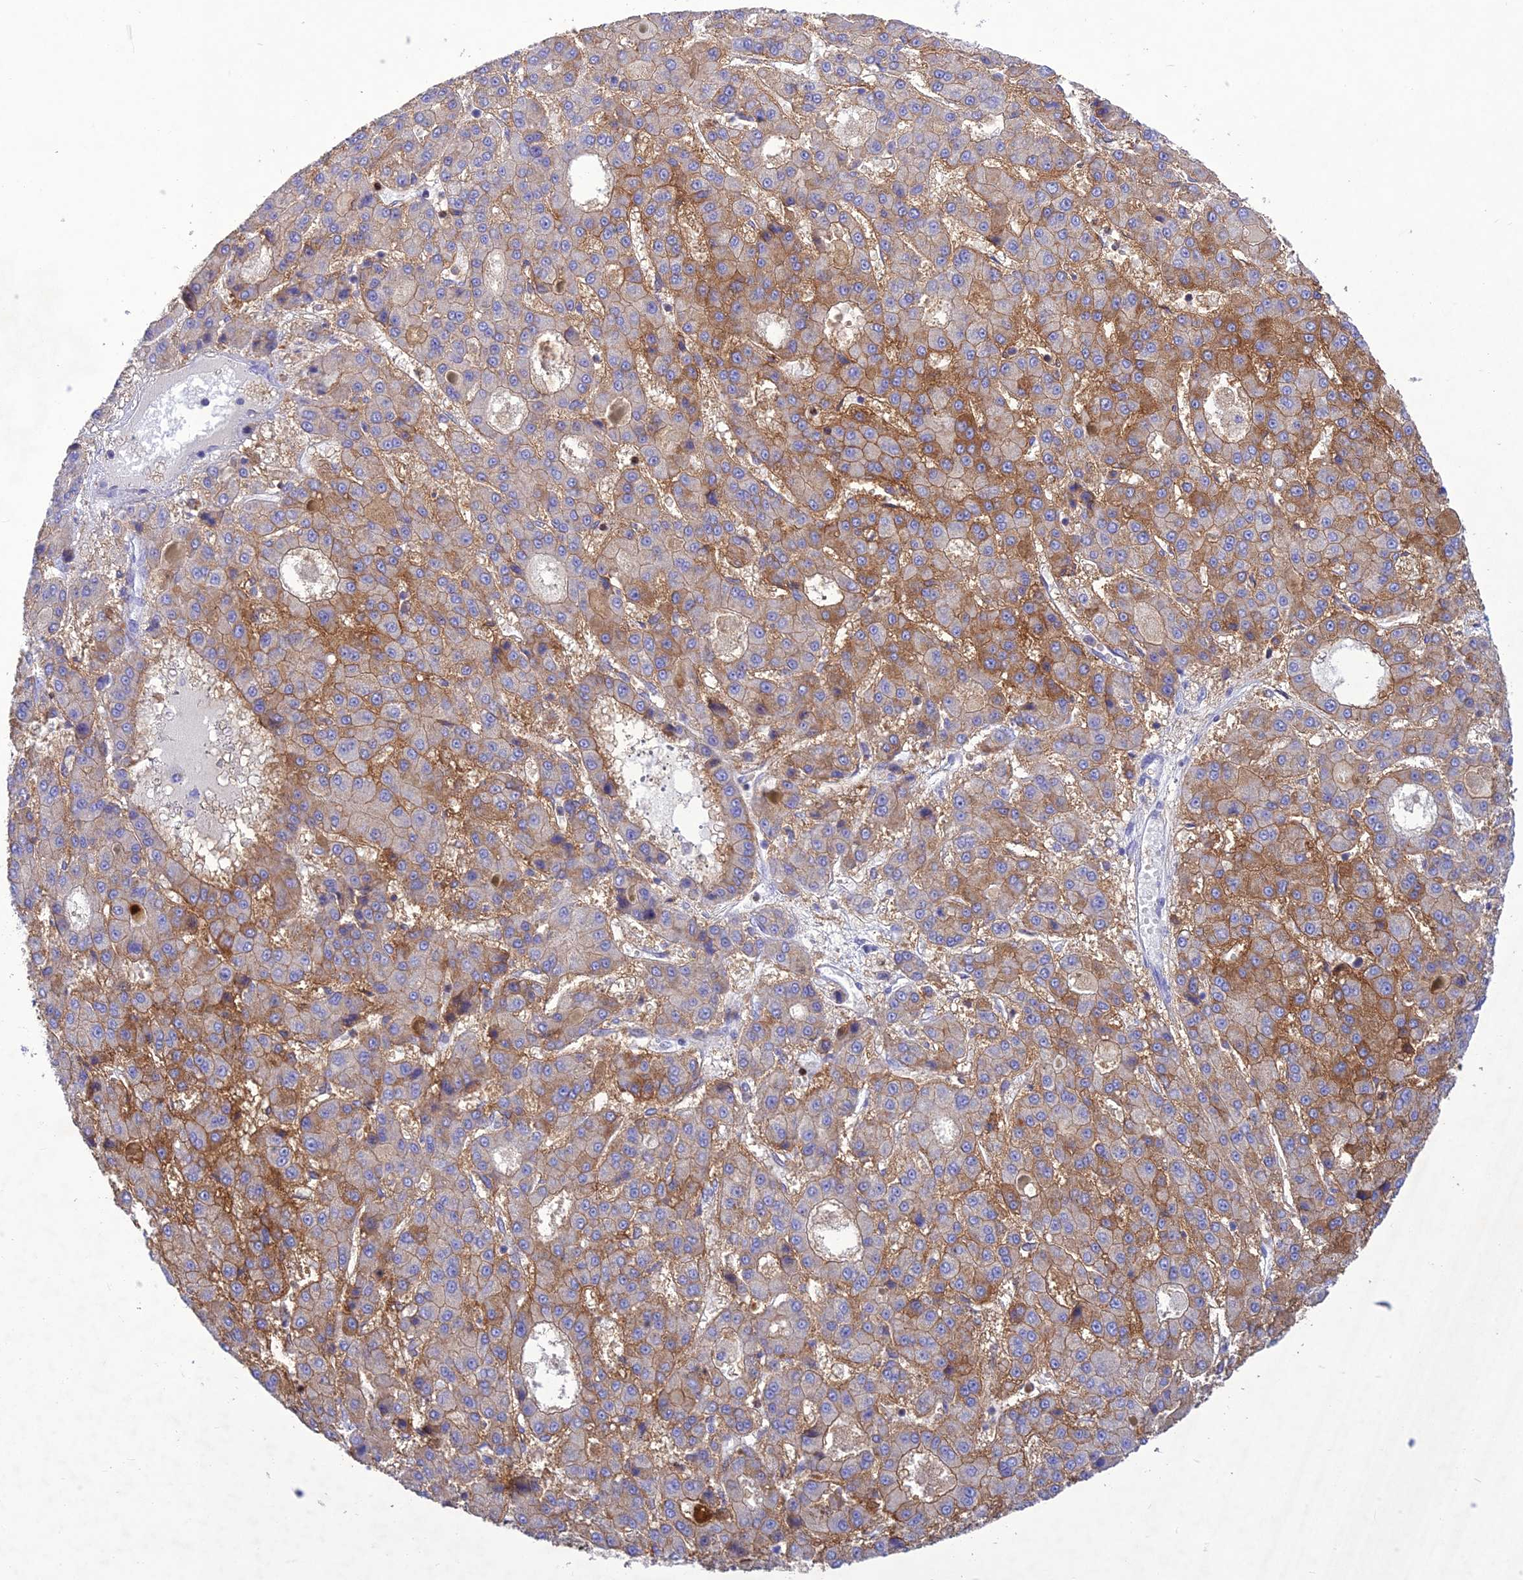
{"staining": {"intensity": "moderate", "quantity": "25%-75%", "location": "cytoplasmic/membranous"}, "tissue": "liver cancer", "cell_type": "Tumor cells", "image_type": "cancer", "snomed": [{"axis": "morphology", "description": "Carcinoma, Hepatocellular, NOS"}, {"axis": "topography", "description": "Liver"}], "caption": "Approximately 25%-75% of tumor cells in human hepatocellular carcinoma (liver) display moderate cytoplasmic/membranous protein staining as visualized by brown immunohistochemical staining.", "gene": "SLC13A5", "patient": {"sex": "male", "age": 70}}